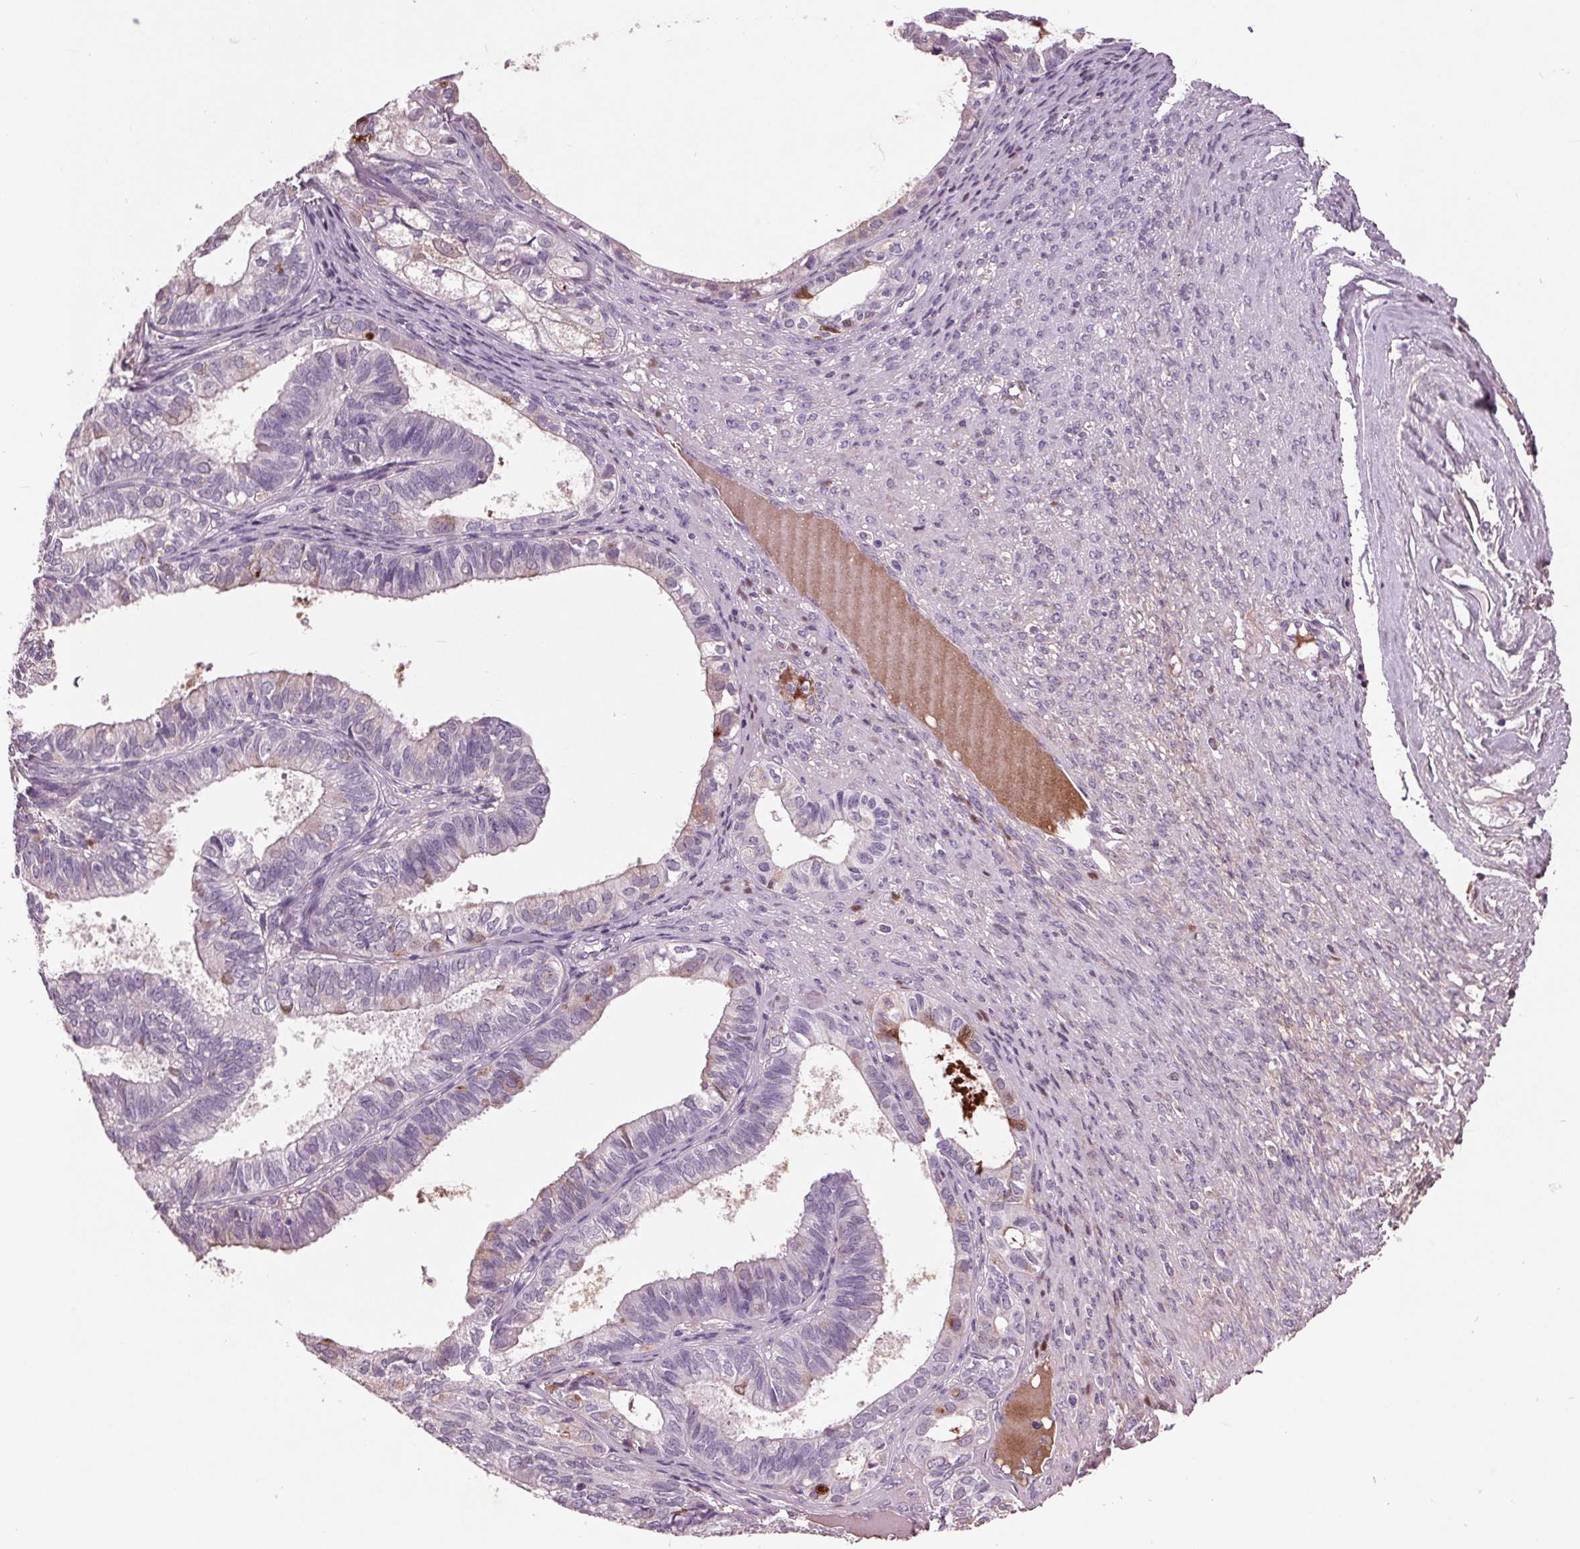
{"staining": {"intensity": "weak", "quantity": "<25%", "location": "cytoplasmic/membranous"}, "tissue": "ovarian cancer", "cell_type": "Tumor cells", "image_type": "cancer", "snomed": [{"axis": "morphology", "description": "Carcinoma, endometroid"}, {"axis": "topography", "description": "Ovary"}], "caption": "This is an immunohistochemistry (IHC) image of human ovarian endometroid carcinoma. There is no expression in tumor cells.", "gene": "C6", "patient": {"sex": "female", "age": 64}}